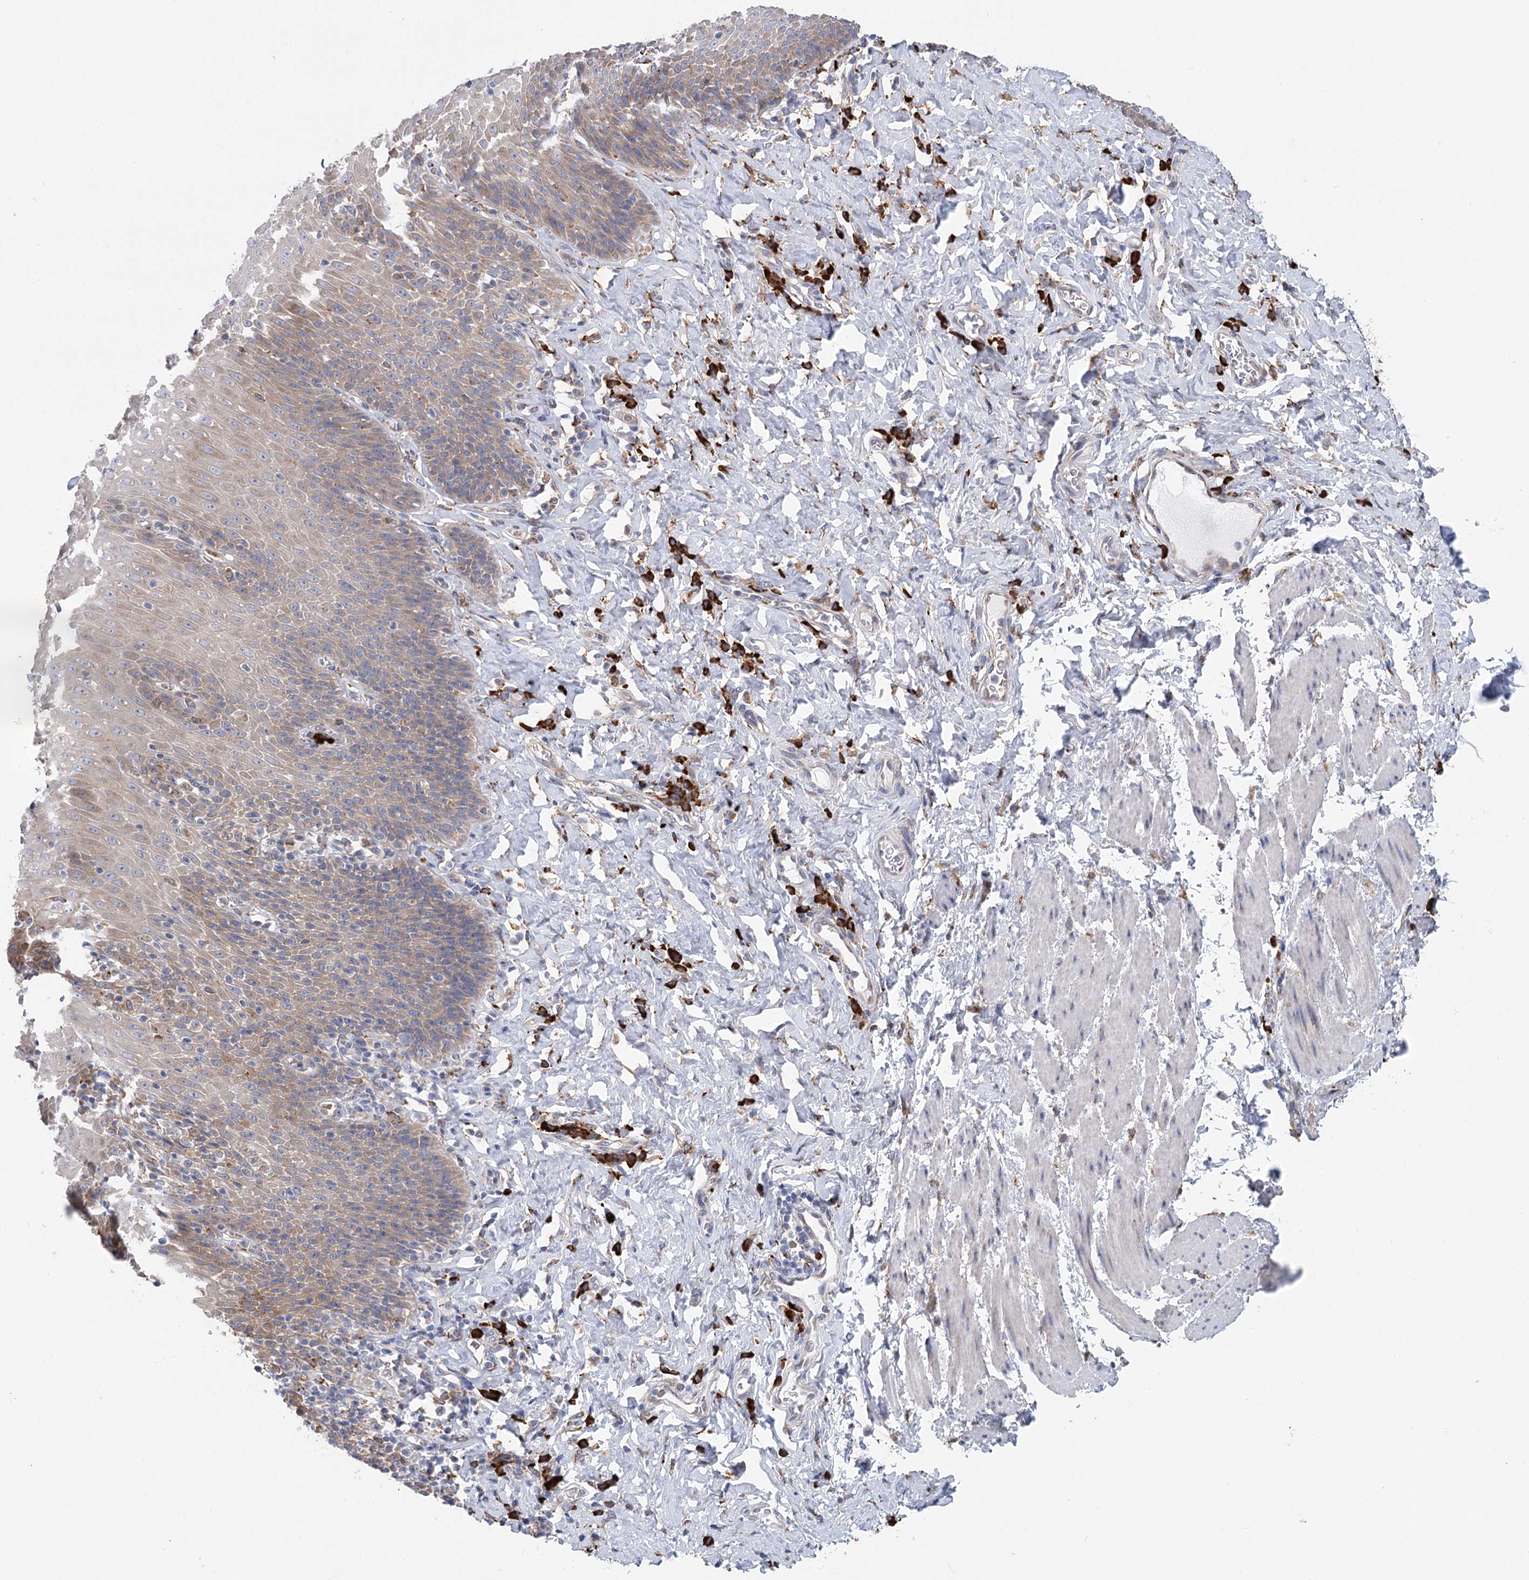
{"staining": {"intensity": "moderate", "quantity": "25%-75%", "location": "cytoplasmic/membranous"}, "tissue": "esophagus", "cell_type": "Squamous epithelial cells", "image_type": "normal", "snomed": [{"axis": "morphology", "description": "Normal tissue, NOS"}, {"axis": "topography", "description": "Esophagus"}], "caption": "A photomicrograph showing moderate cytoplasmic/membranous expression in about 25%-75% of squamous epithelial cells in unremarkable esophagus, as visualized by brown immunohistochemical staining.", "gene": "METTL24", "patient": {"sex": "female", "age": 61}}